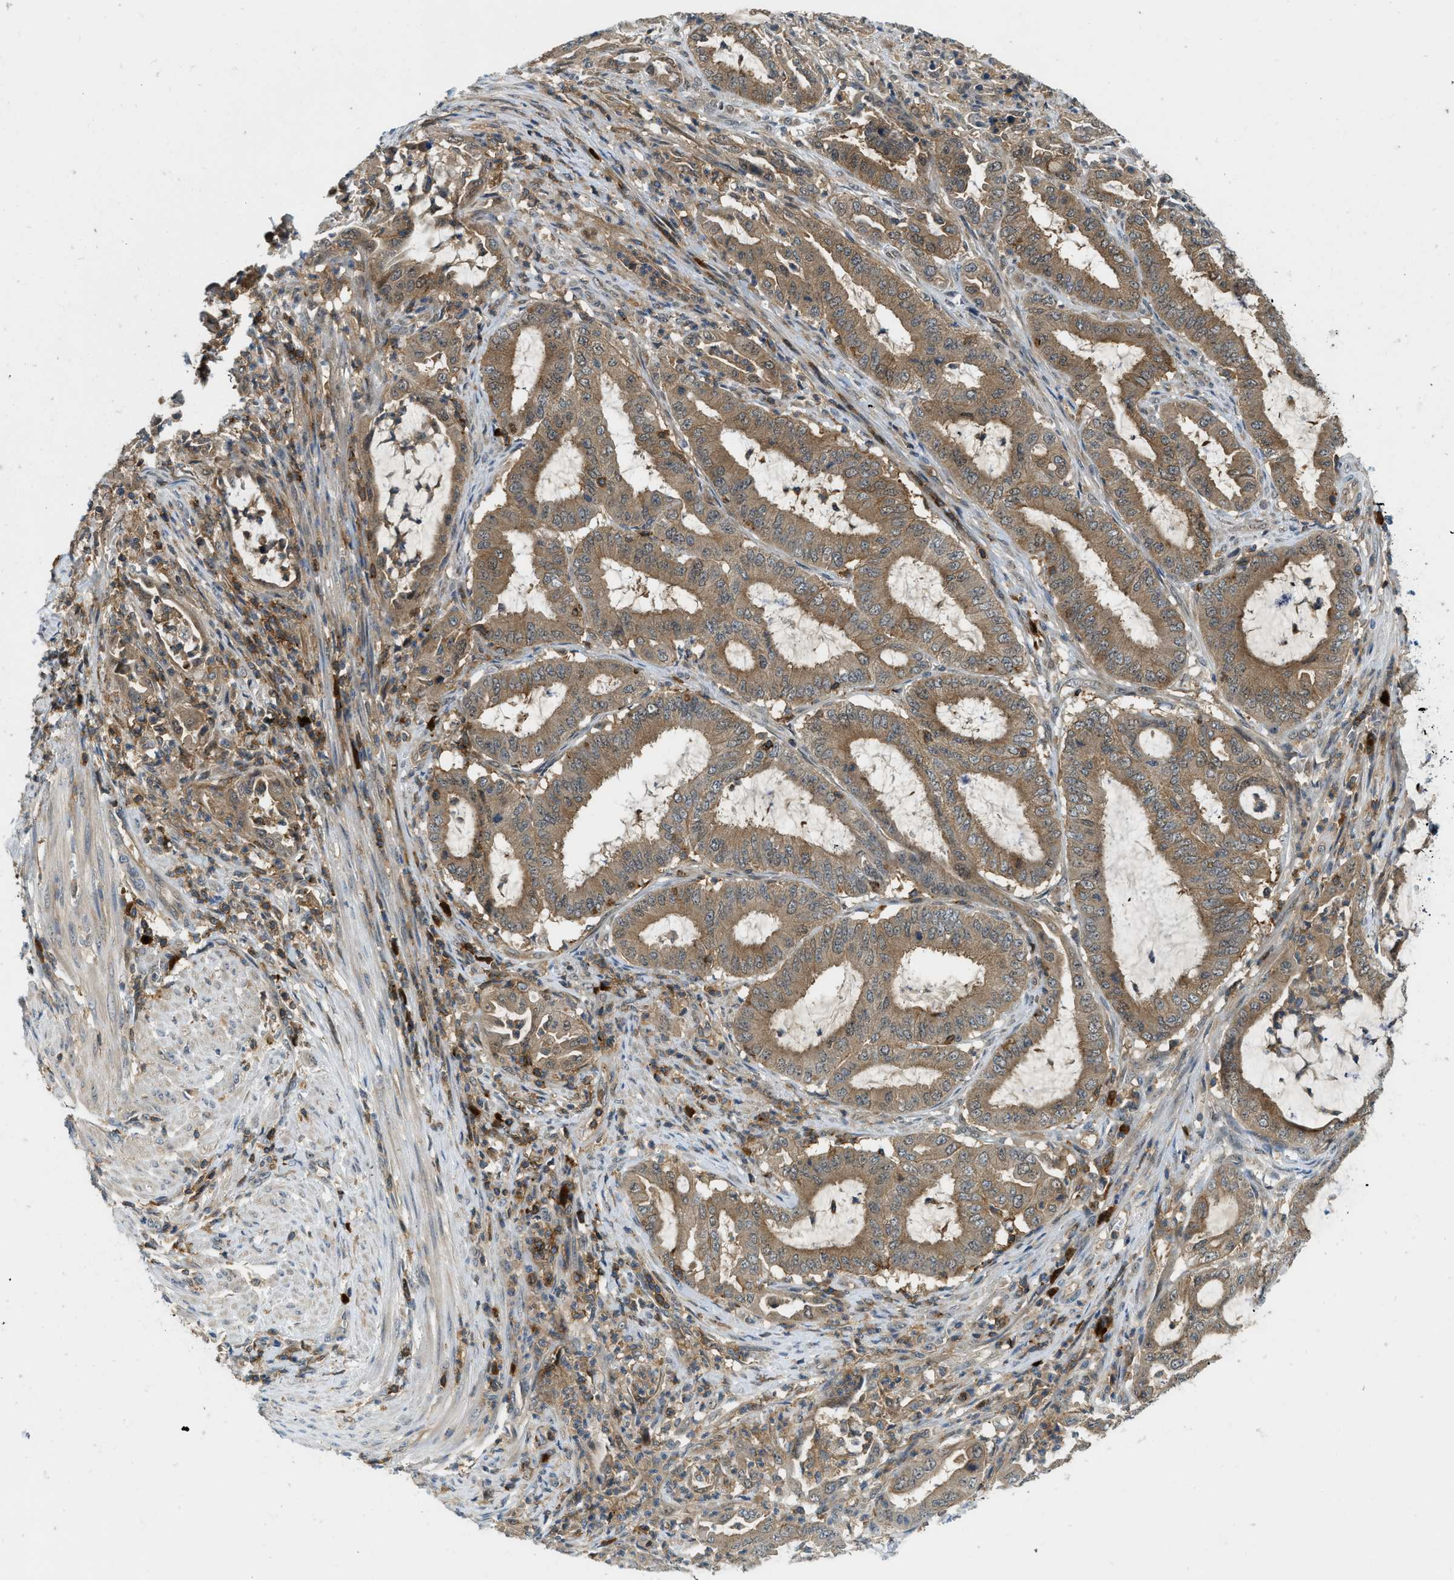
{"staining": {"intensity": "moderate", "quantity": ">75%", "location": "cytoplasmic/membranous"}, "tissue": "endometrial cancer", "cell_type": "Tumor cells", "image_type": "cancer", "snomed": [{"axis": "morphology", "description": "Adenocarcinoma, NOS"}, {"axis": "topography", "description": "Endometrium"}], "caption": "Immunohistochemistry (IHC) staining of adenocarcinoma (endometrial), which reveals medium levels of moderate cytoplasmic/membranous positivity in approximately >75% of tumor cells indicating moderate cytoplasmic/membranous protein expression. The staining was performed using DAB (brown) for protein detection and nuclei were counterstained in hematoxylin (blue).", "gene": "GMPPB", "patient": {"sex": "female", "age": 70}}